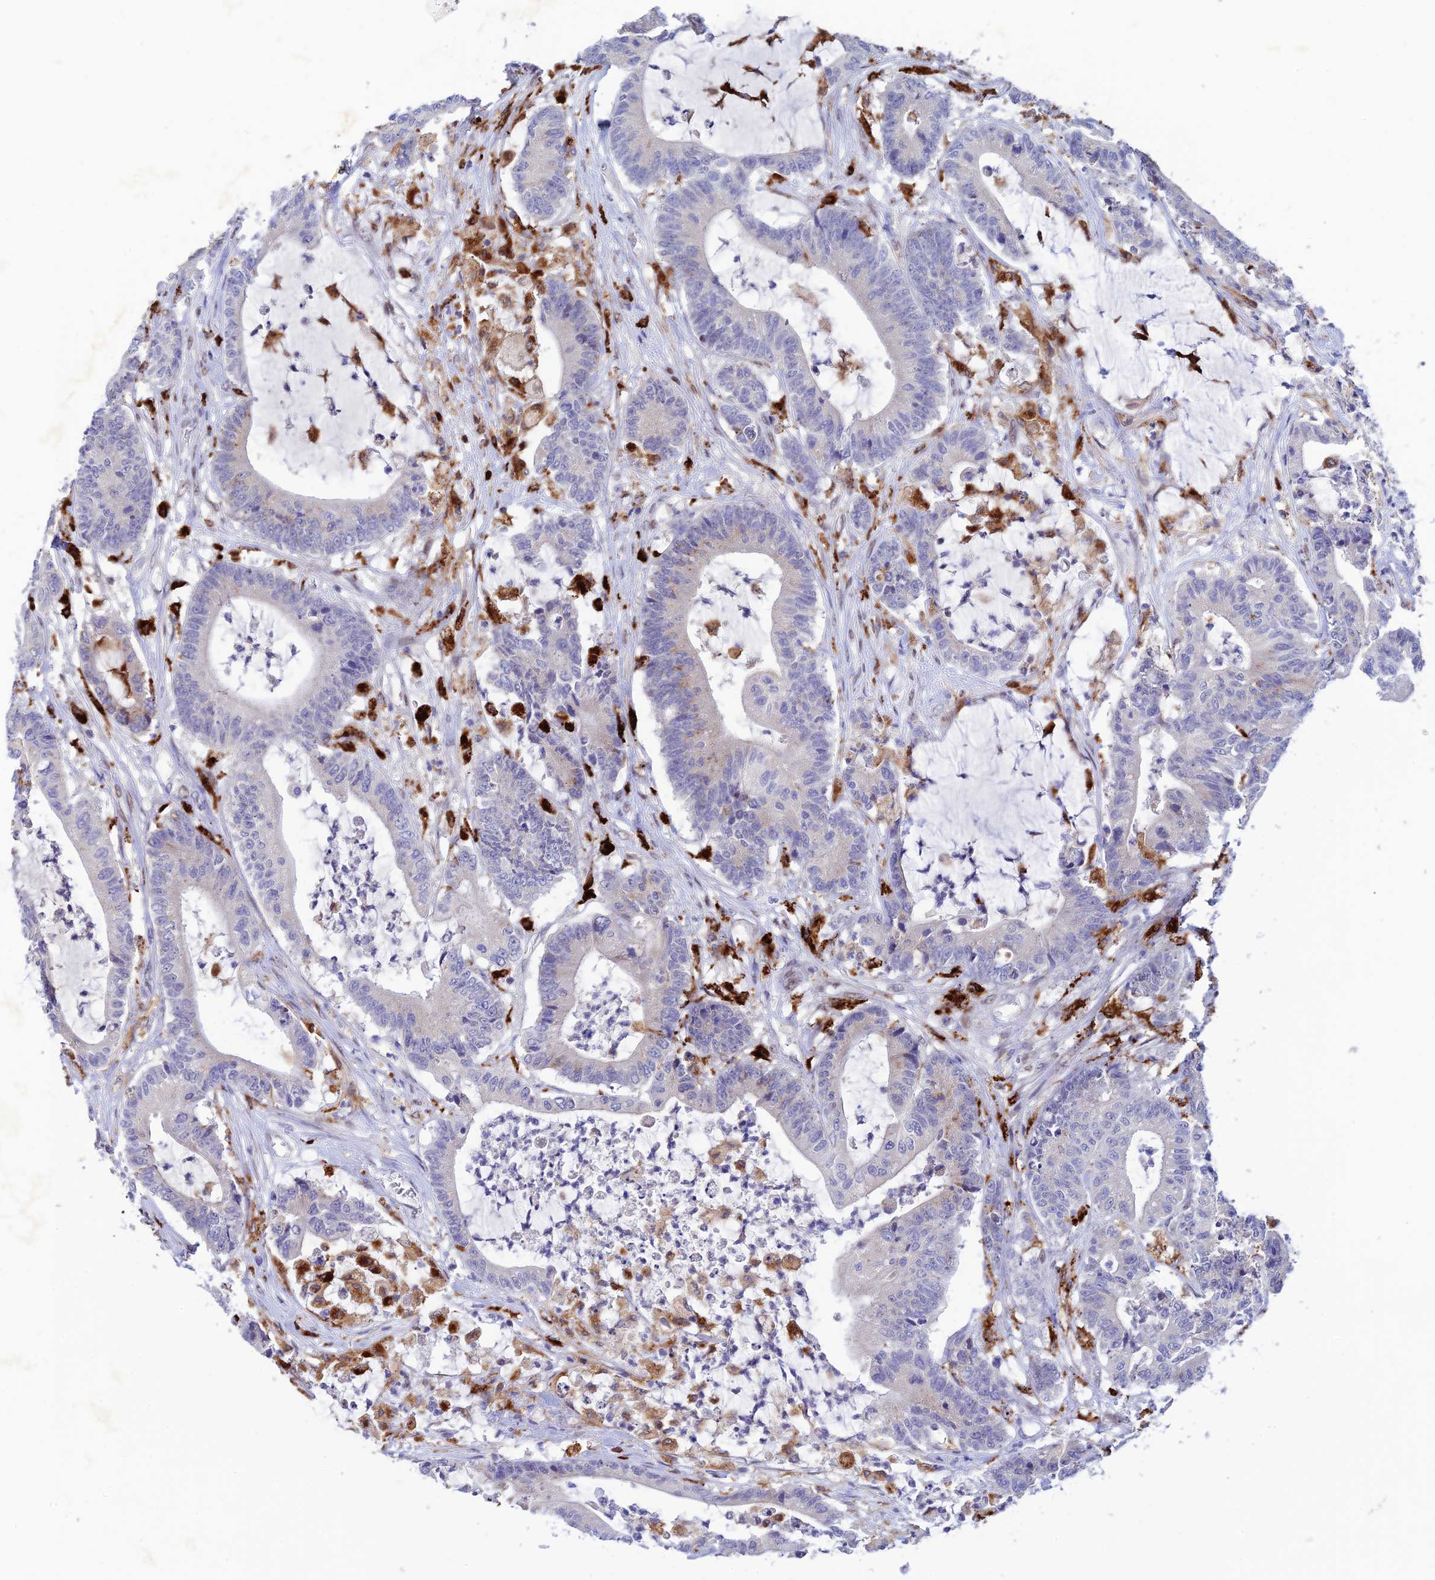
{"staining": {"intensity": "negative", "quantity": "none", "location": "none"}, "tissue": "colorectal cancer", "cell_type": "Tumor cells", "image_type": "cancer", "snomed": [{"axis": "morphology", "description": "Adenocarcinoma, NOS"}, {"axis": "topography", "description": "Colon"}], "caption": "A histopathology image of human adenocarcinoma (colorectal) is negative for staining in tumor cells.", "gene": "HIC1", "patient": {"sex": "female", "age": 84}}